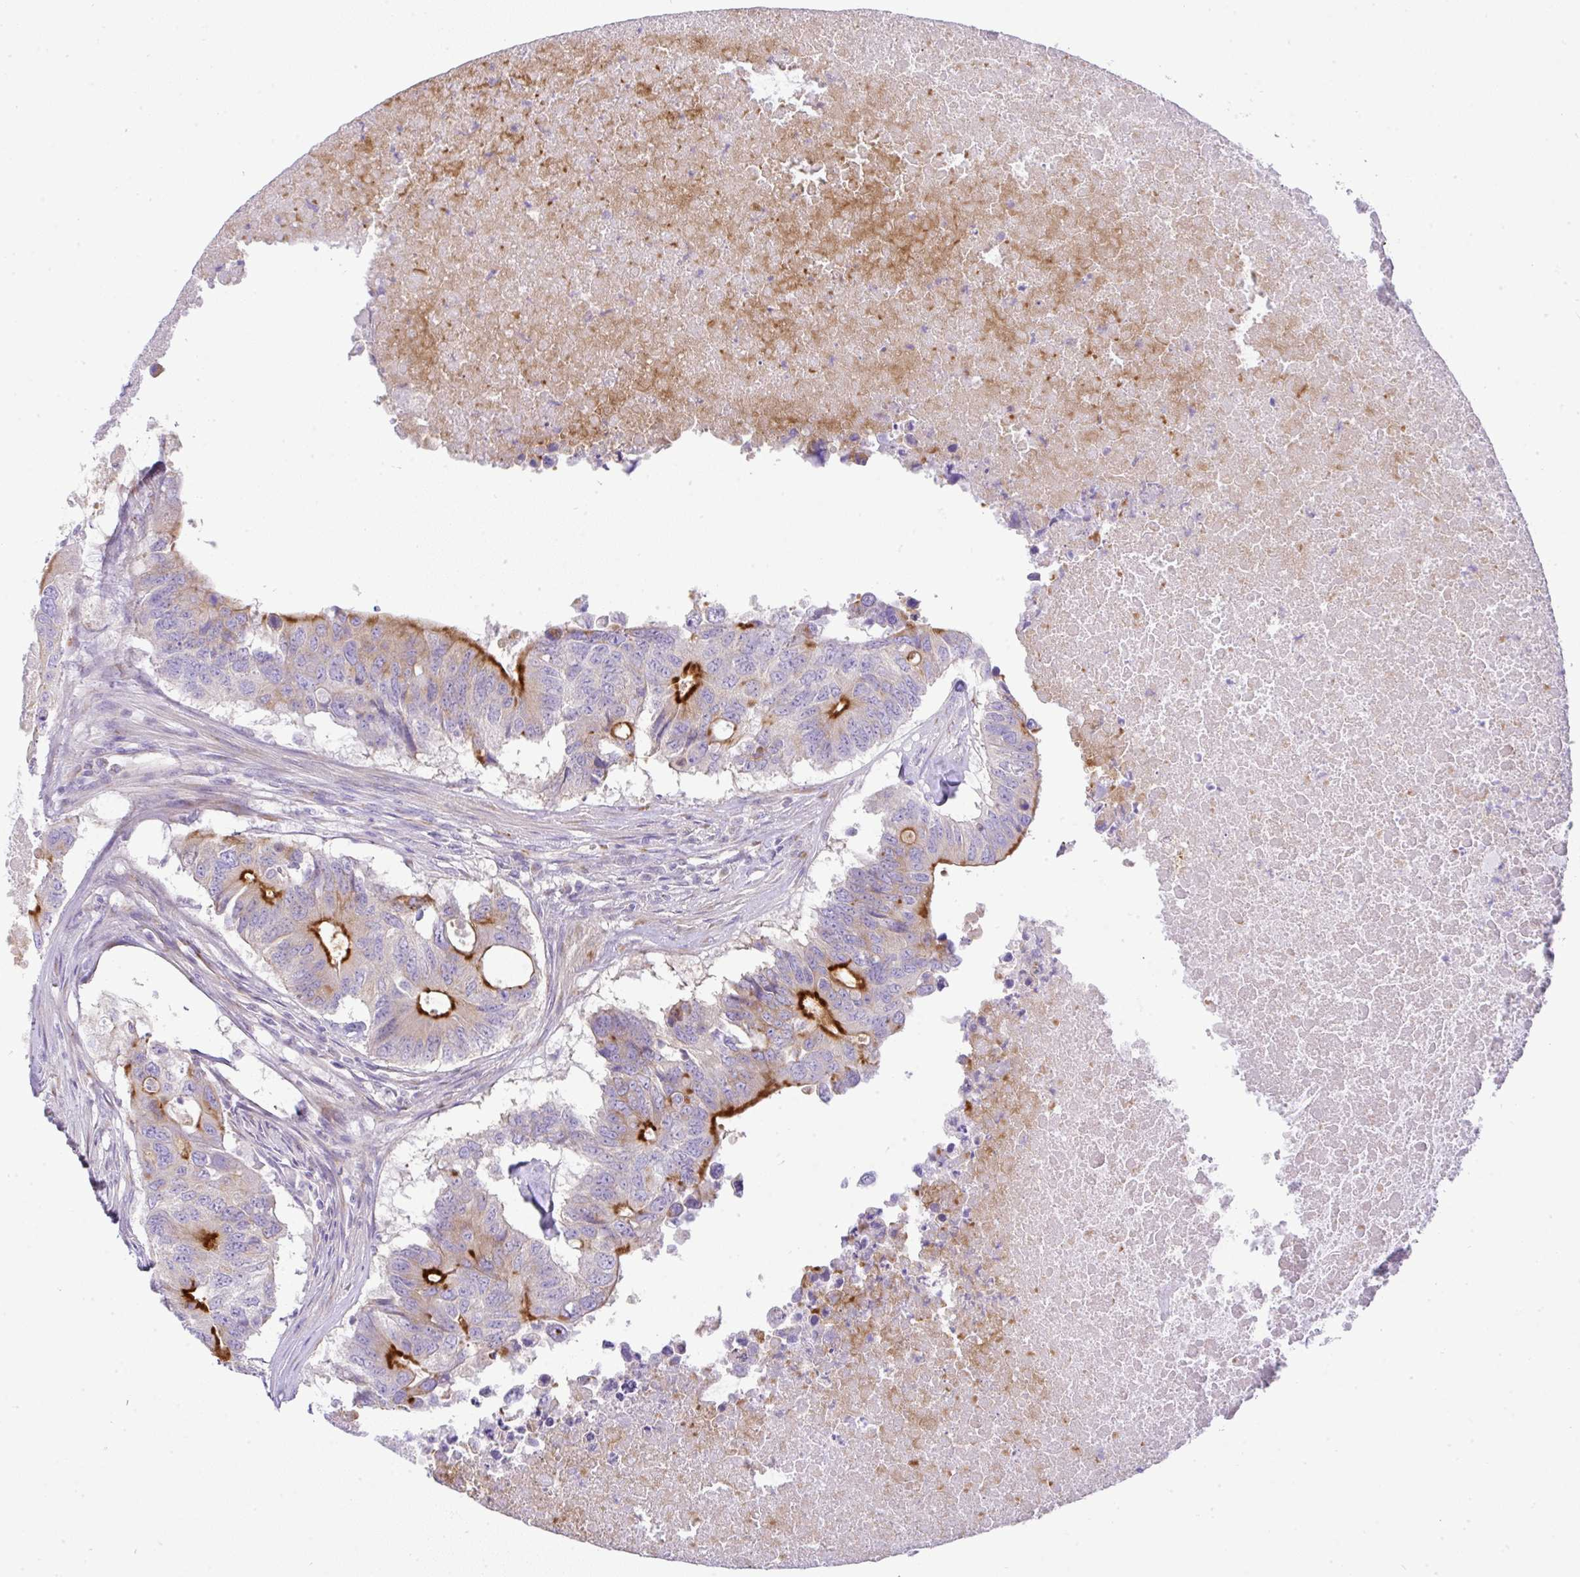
{"staining": {"intensity": "strong", "quantity": "25%-75%", "location": "cytoplasmic/membranous"}, "tissue": "colorectal cancer", "cell_type": "Tumor cells", "image_type": "cancer", "snomed": [{"axis": "morphology", "description": "Adenocarcinoma, NOS"}, {"axis": "topography", "description": "Colon"}], "caption": "Immunohistochemistry (DAB (3,3'-diaminobenzidine)) staining of colorectal cancer (adenocarcinoma) displays strong cytoplasmic/membranous protein positivity in approximately 25%-75% of tumor cells. The protein of interest is stained brown, and the nuclei are stained in blue (DAB IHC with brightfield microscopy, high magnification).", "gene": "FAM177A1", "patient": {"sex": "male", "age": 71}}